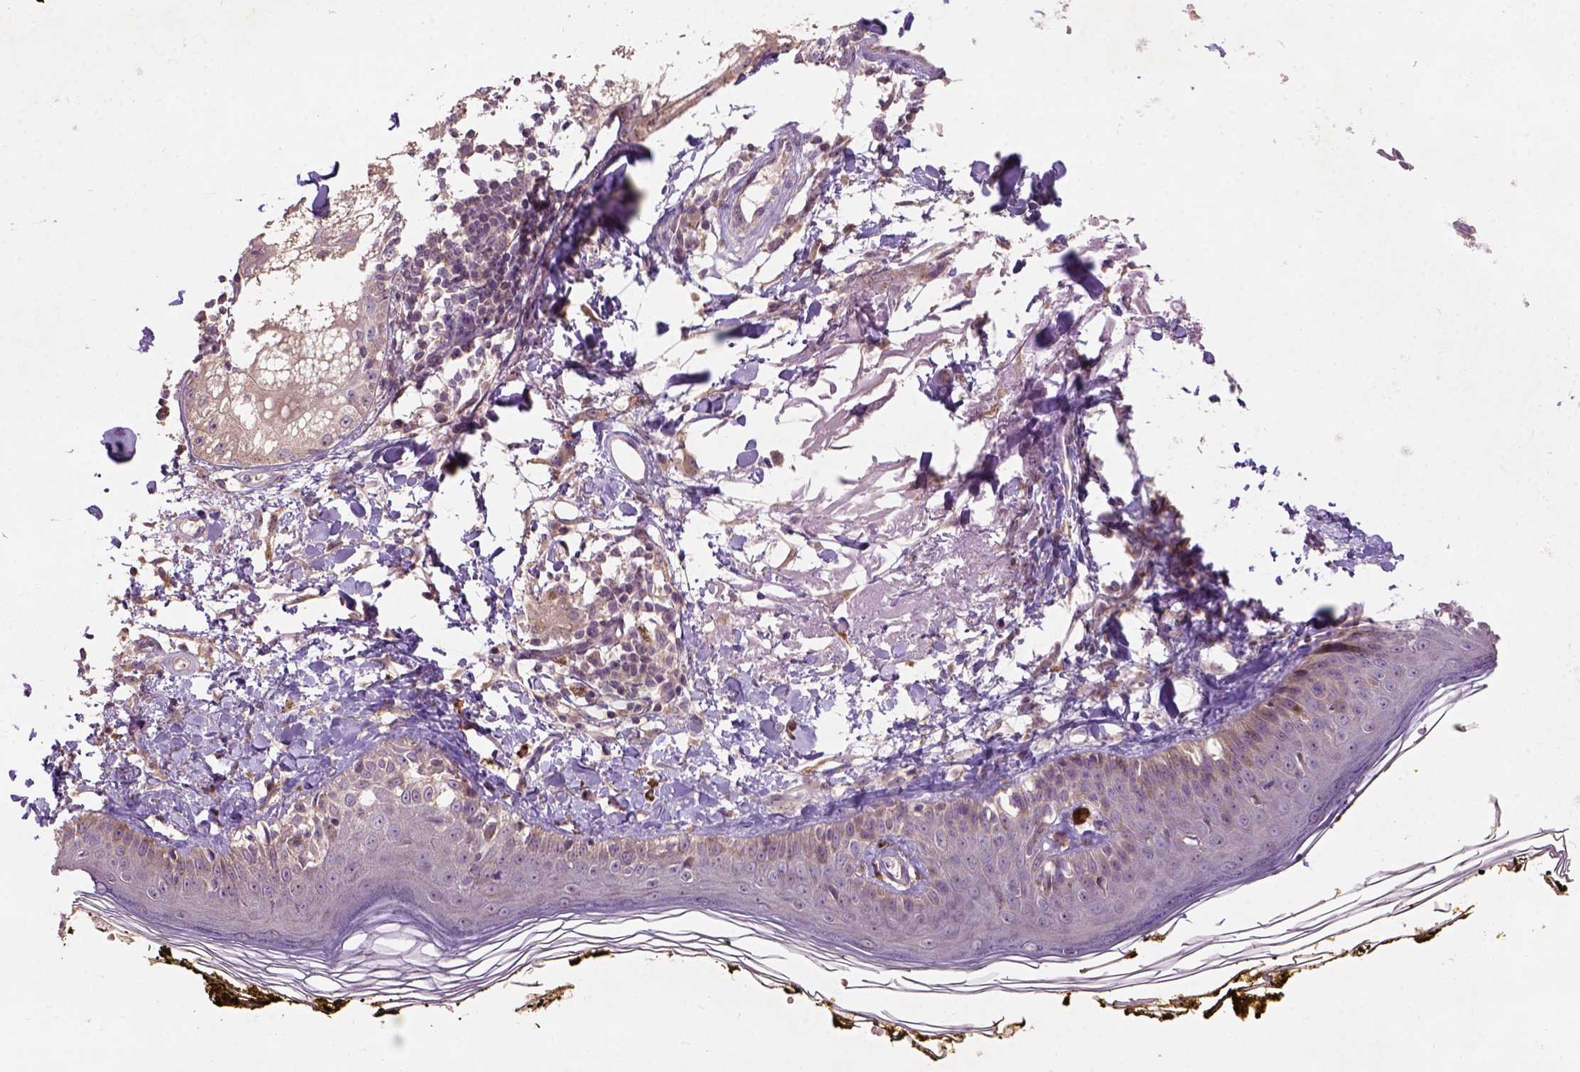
{"staining": {"intensity": "moderate", "quantity": ">75%", "location": "cytoplasmic/membranous"}, "tissue": "skin", "cell_type": "Fibroblasts", "image_type": "normal", "snomed": [{"axis": "morphology", "description": "Normal tissue, NOS"}, {"axis": "topography", "description": "Skin"}], "caption": "Immunohistochemical staining of unremarkable human skin displays >75% levels of moderate cytoplasmic/membranous protein expression in about >75% of fibroblasts. Ihc stains the protein of interest in brown and the nuclei are stained blue.", "gene": "KBTBD8", "patient": {"sex": "male", "age": 76}}